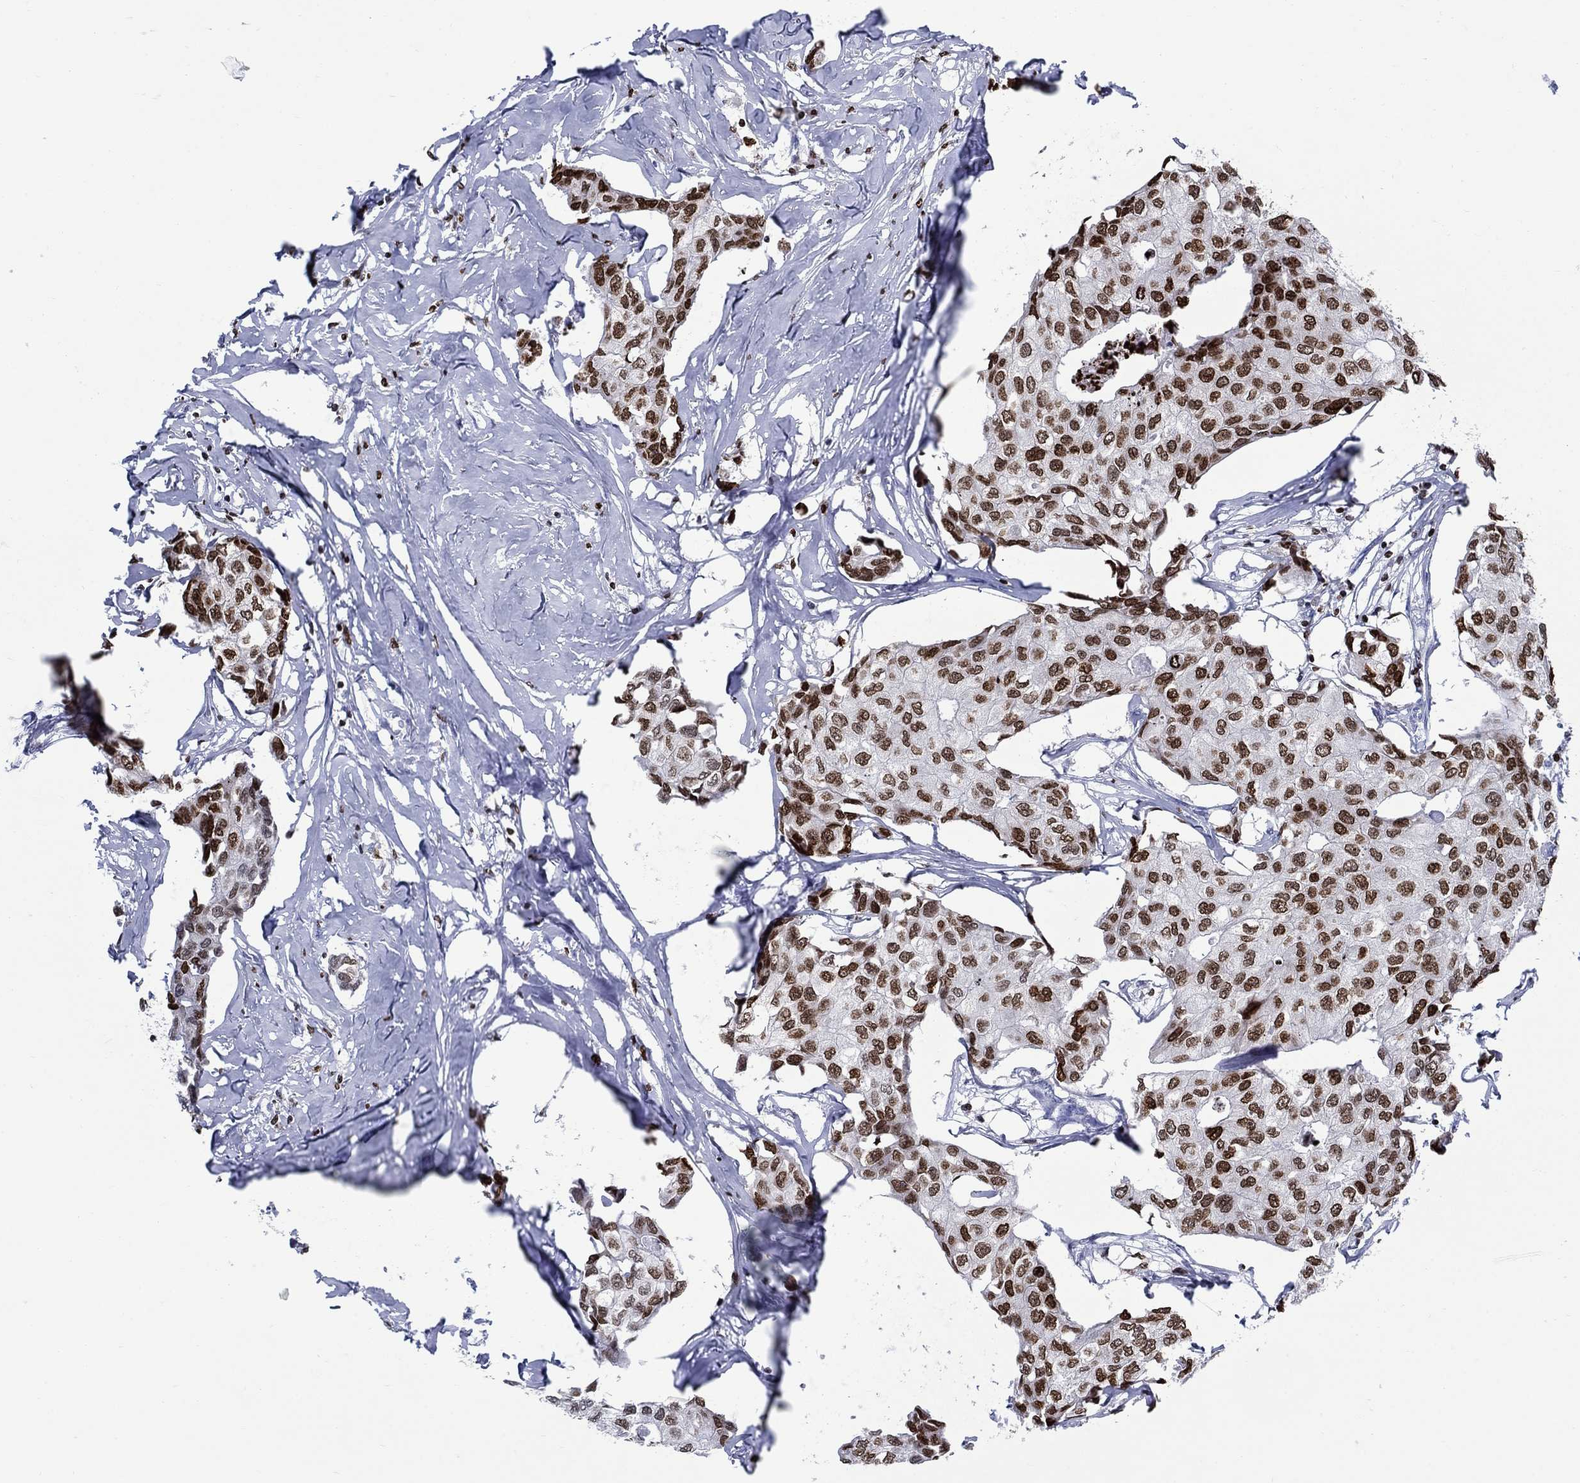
{"staining": {"intensity": "moderate", "quantity": ">75%", "location": "nuclear"}, "tissue": "breast cancer", "cell_type": "Tumor cells", "image_type": "cancer", "snomed": [{"axis": "morphology", "description": "Duct carcinoma"}, {"axis": "topography", "description": "Breast"}], "caption": "Brown immunohistochemical staining in human breast cancer (infiltrating ductal carcinoma) displays moderate nuclear staining in about >75% of tumor cells. The staining is performed using DAB (3,3'-diaminobenzidine) brown chromogen to label protein expression. The nuclei are counter-stained blue using hematoxylin.", "gene": "HMGA1", "patient": {"sex": "female", "age": 80}}